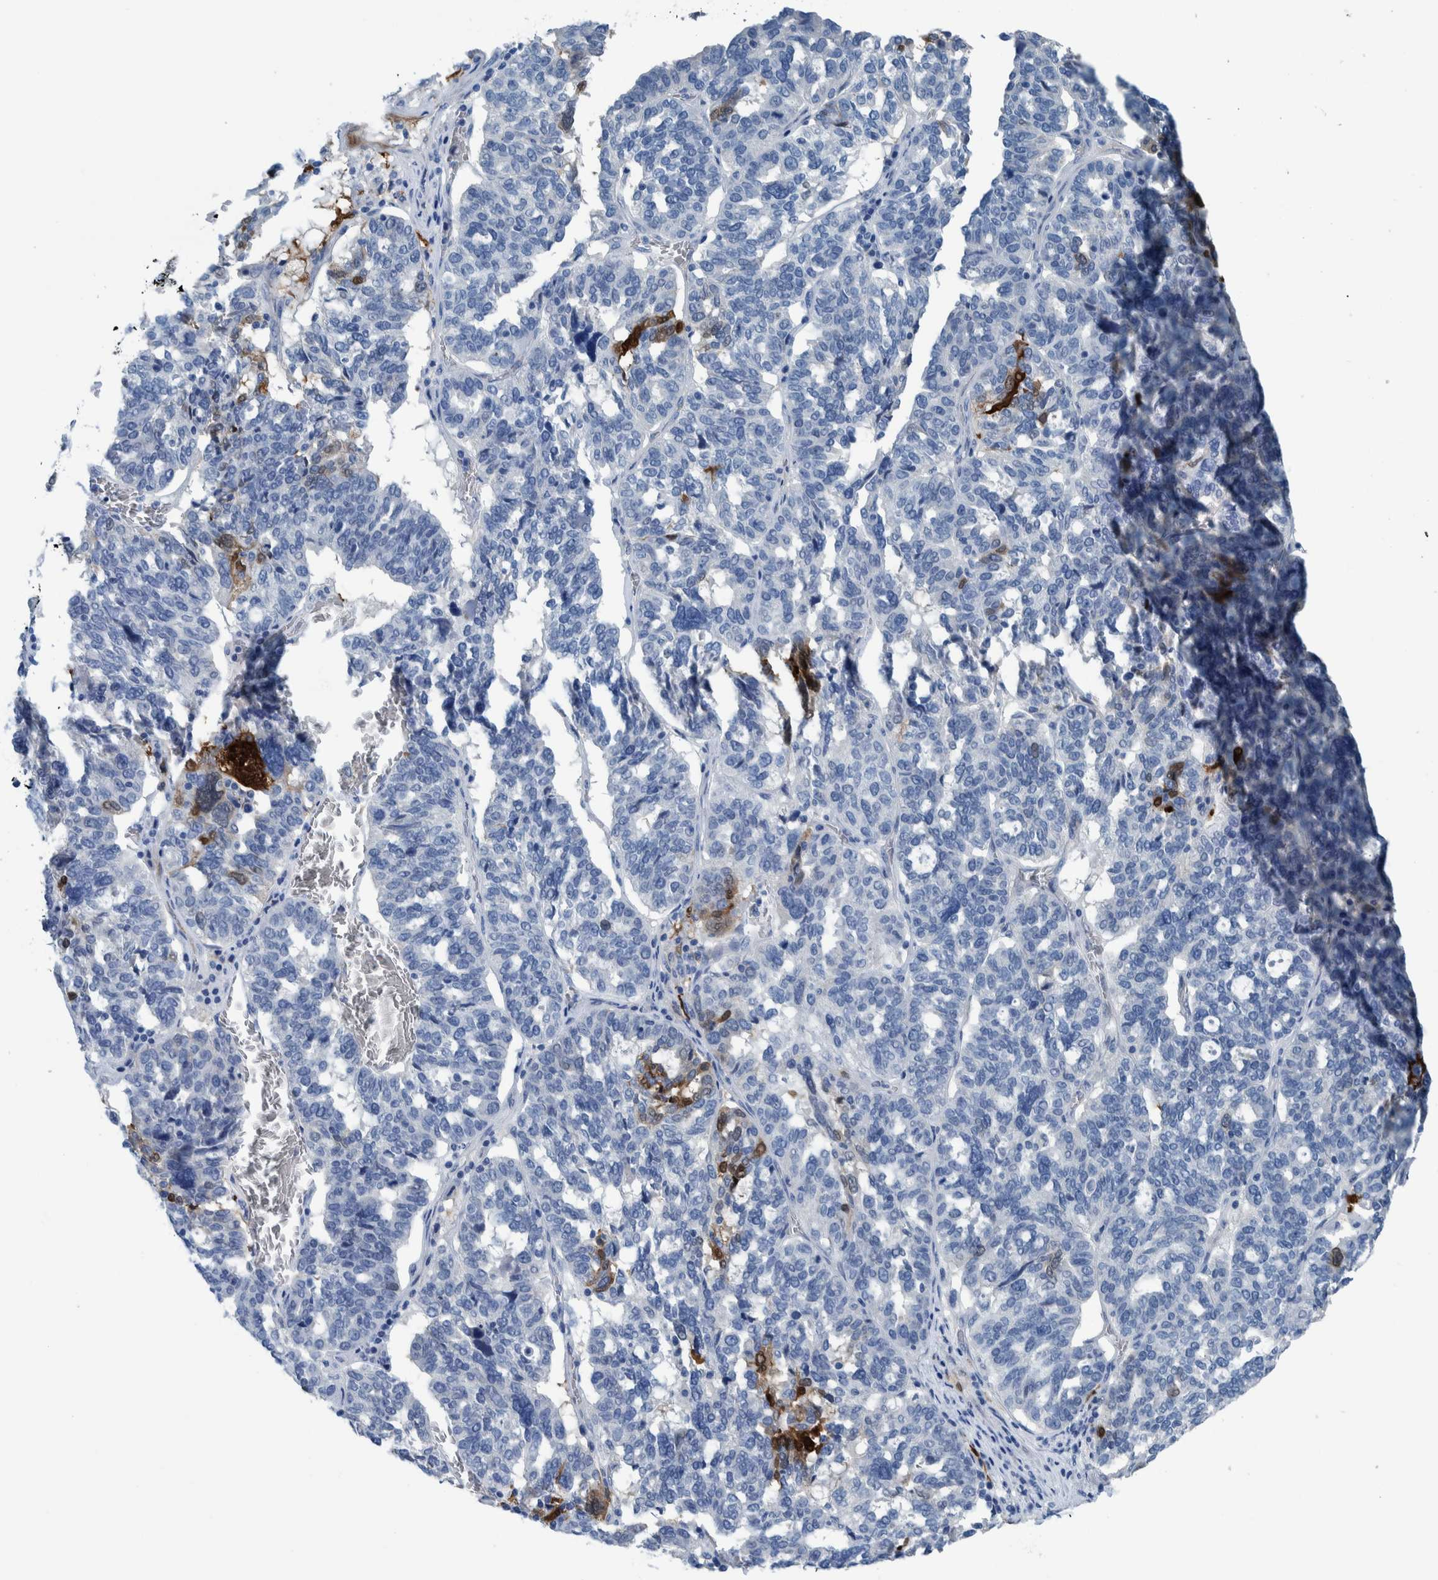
{"staining": {"intensity": "strong", "quantity": "<25%", "location": "cytoplasmic/membranous,nuclear"}, "tissue": "ovarian cancer", "cell_type": "Tumor cells", "image_type": "cancer", "snomed": [{"axis": "morphology", "description": "Cystadenocarcinoma, serous, NOS"}, {"axis": "topography", "description": "Ovary"}], "caption": "The immunohistochemical stain highlights strong cytoplasmic/membranous and nuclear staining in tumor cells of ovarian cancer (serous cystadenocarcinoma) tissue. The staining was performed using DAB (3,3'-diaminobenzidine), with brown indicating positive protein expression. Nuclei are stained blue with hematoxylin.", "gene": "IDO1", "patient": {"sex": "female", "age": 59}}